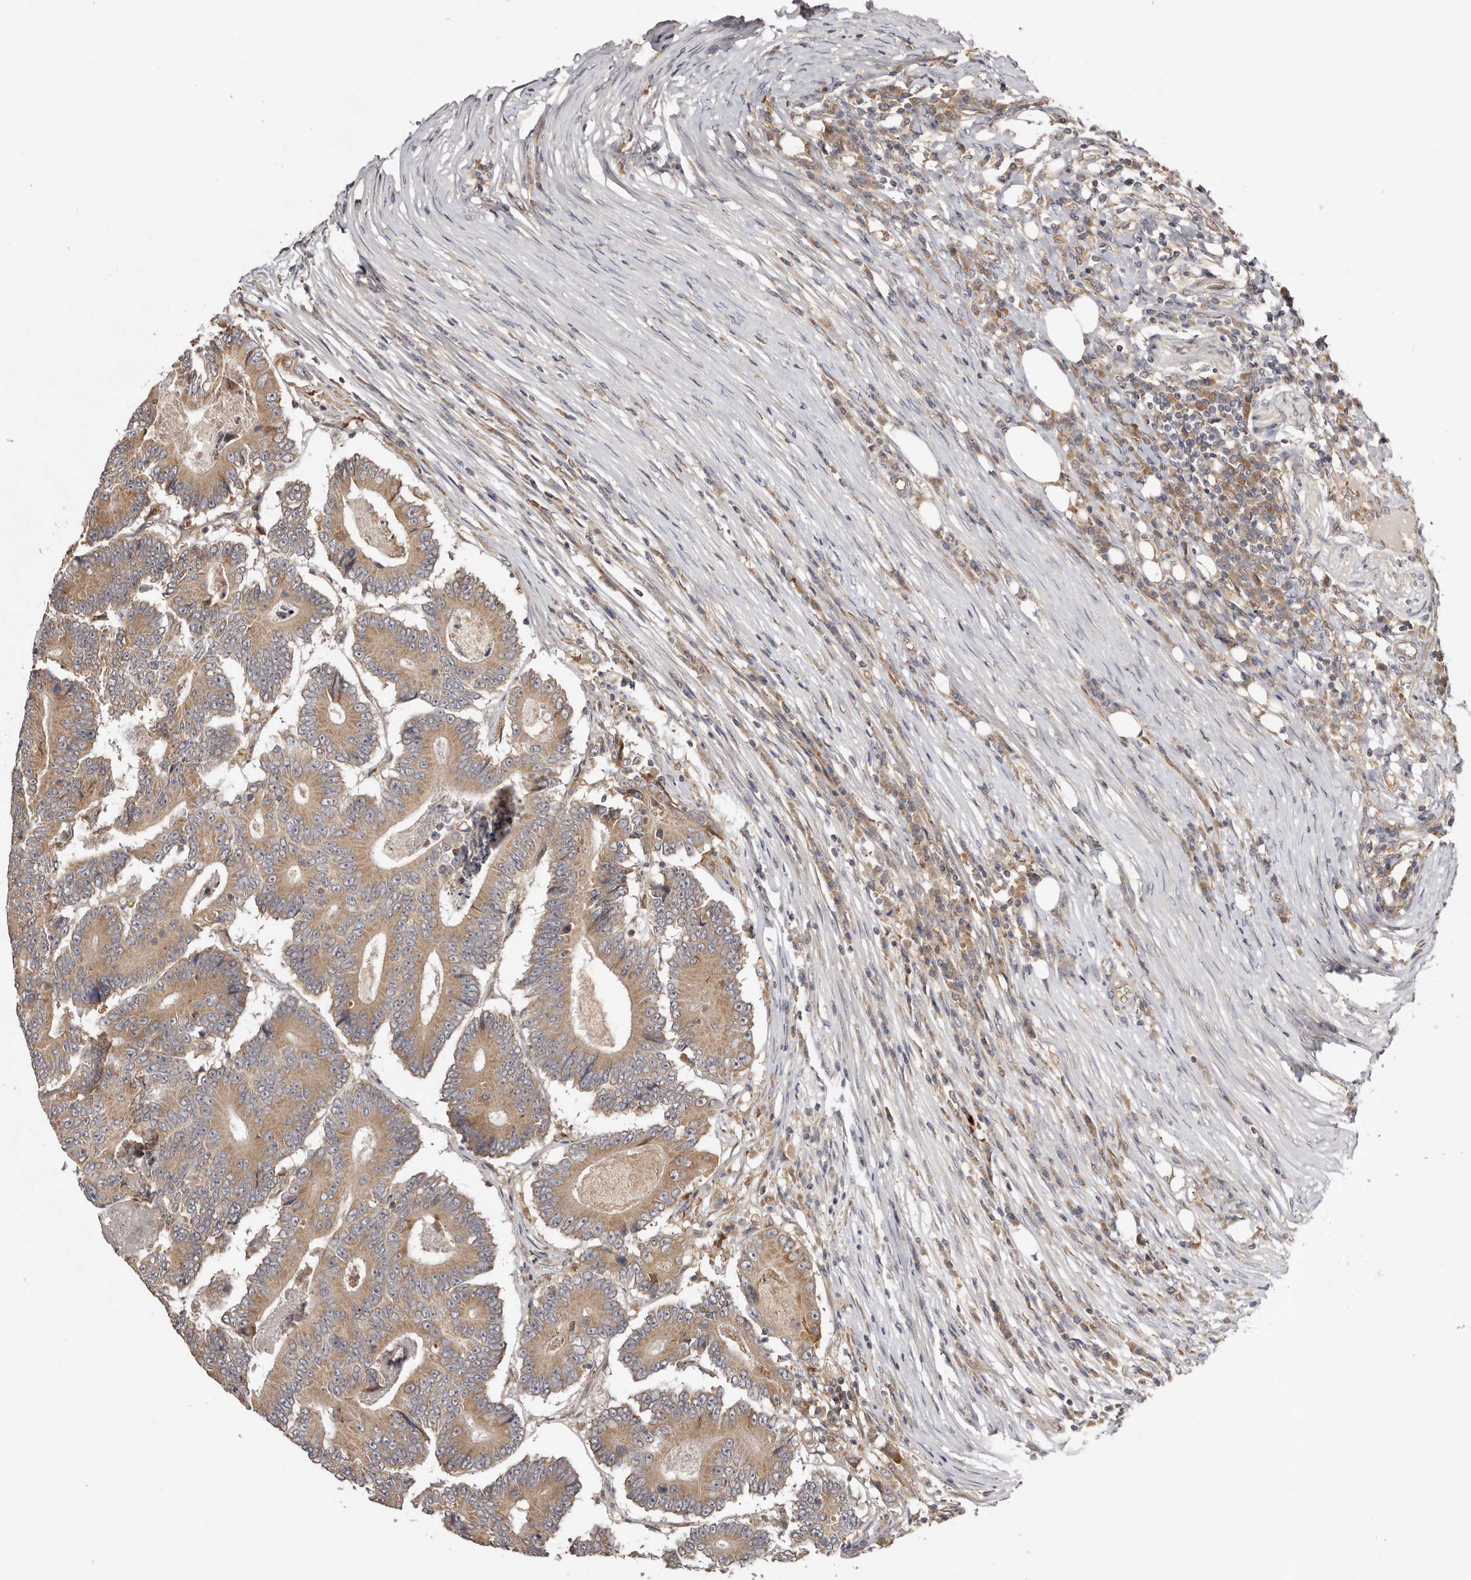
{"staining": {"intensity": "moderate", "quantity": ">75%", "location": "cytoplasmic/membranous"}, "tissue": "colorectal cancer", "cell_type": "Tumor cells", "image_type": "cancer", "snomed": [{"axis": "morphology", "description": "Adenocarcinoma, NOS"}, {"axis": "topography", "description": "Colon"}], "caption": "Immunohistochemistry (IHC) photomicrograph of colorectal cancer stained for a protein (brown), which demonstrates medium levels of moderate cytoplasmic/membranous expression in about >75% of tumor cells.", "gene": "UBR2", "patient": {"sex": "male", "age": 83}}